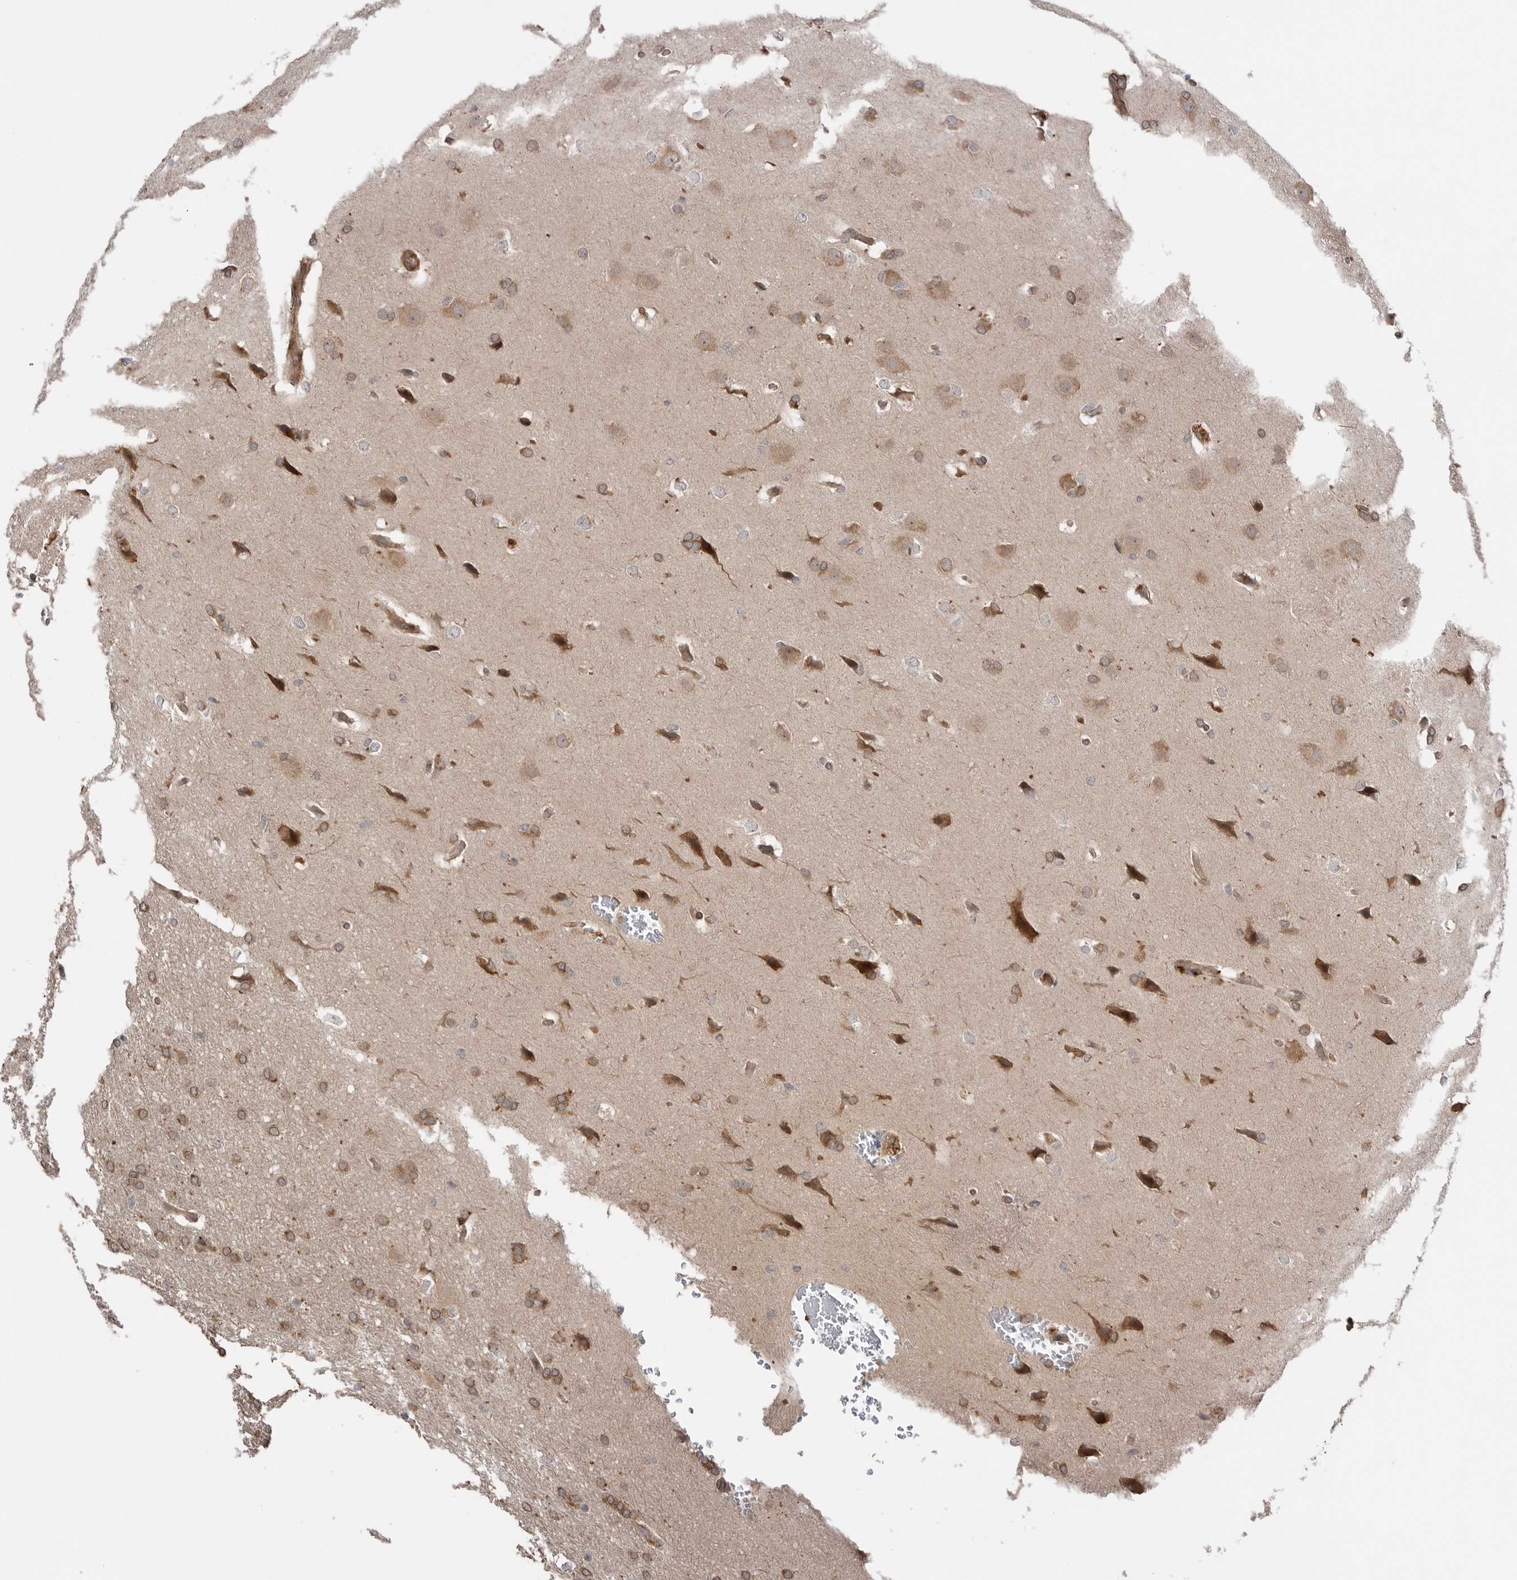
{"staining": {"intensity": "moderate", "quantity": "25%-75%", "location": "cytoplasmic/membranous"}, "tissue": "glioma", "cell_type": "Tumor cells", "image_type": "cancer", "snomed": [{"axis": "morphology", "description": "Glioma, malignant, Low grade"}, {"axis": "topography", "description": "Brain"}], "caption": "IHC photomicrograph of neoplastic tissue: human malignant glioma (low-grade) stained using immunohistochemistry (IHC) shows medium levels of moderate protein expression localized specifically in the cytoplasmic/membranous of tumor cells, appearing as a cytoplasmic/membranous brown color.", "gene": "PEAK1", "patient": {"sex": "female", "age": 37}}